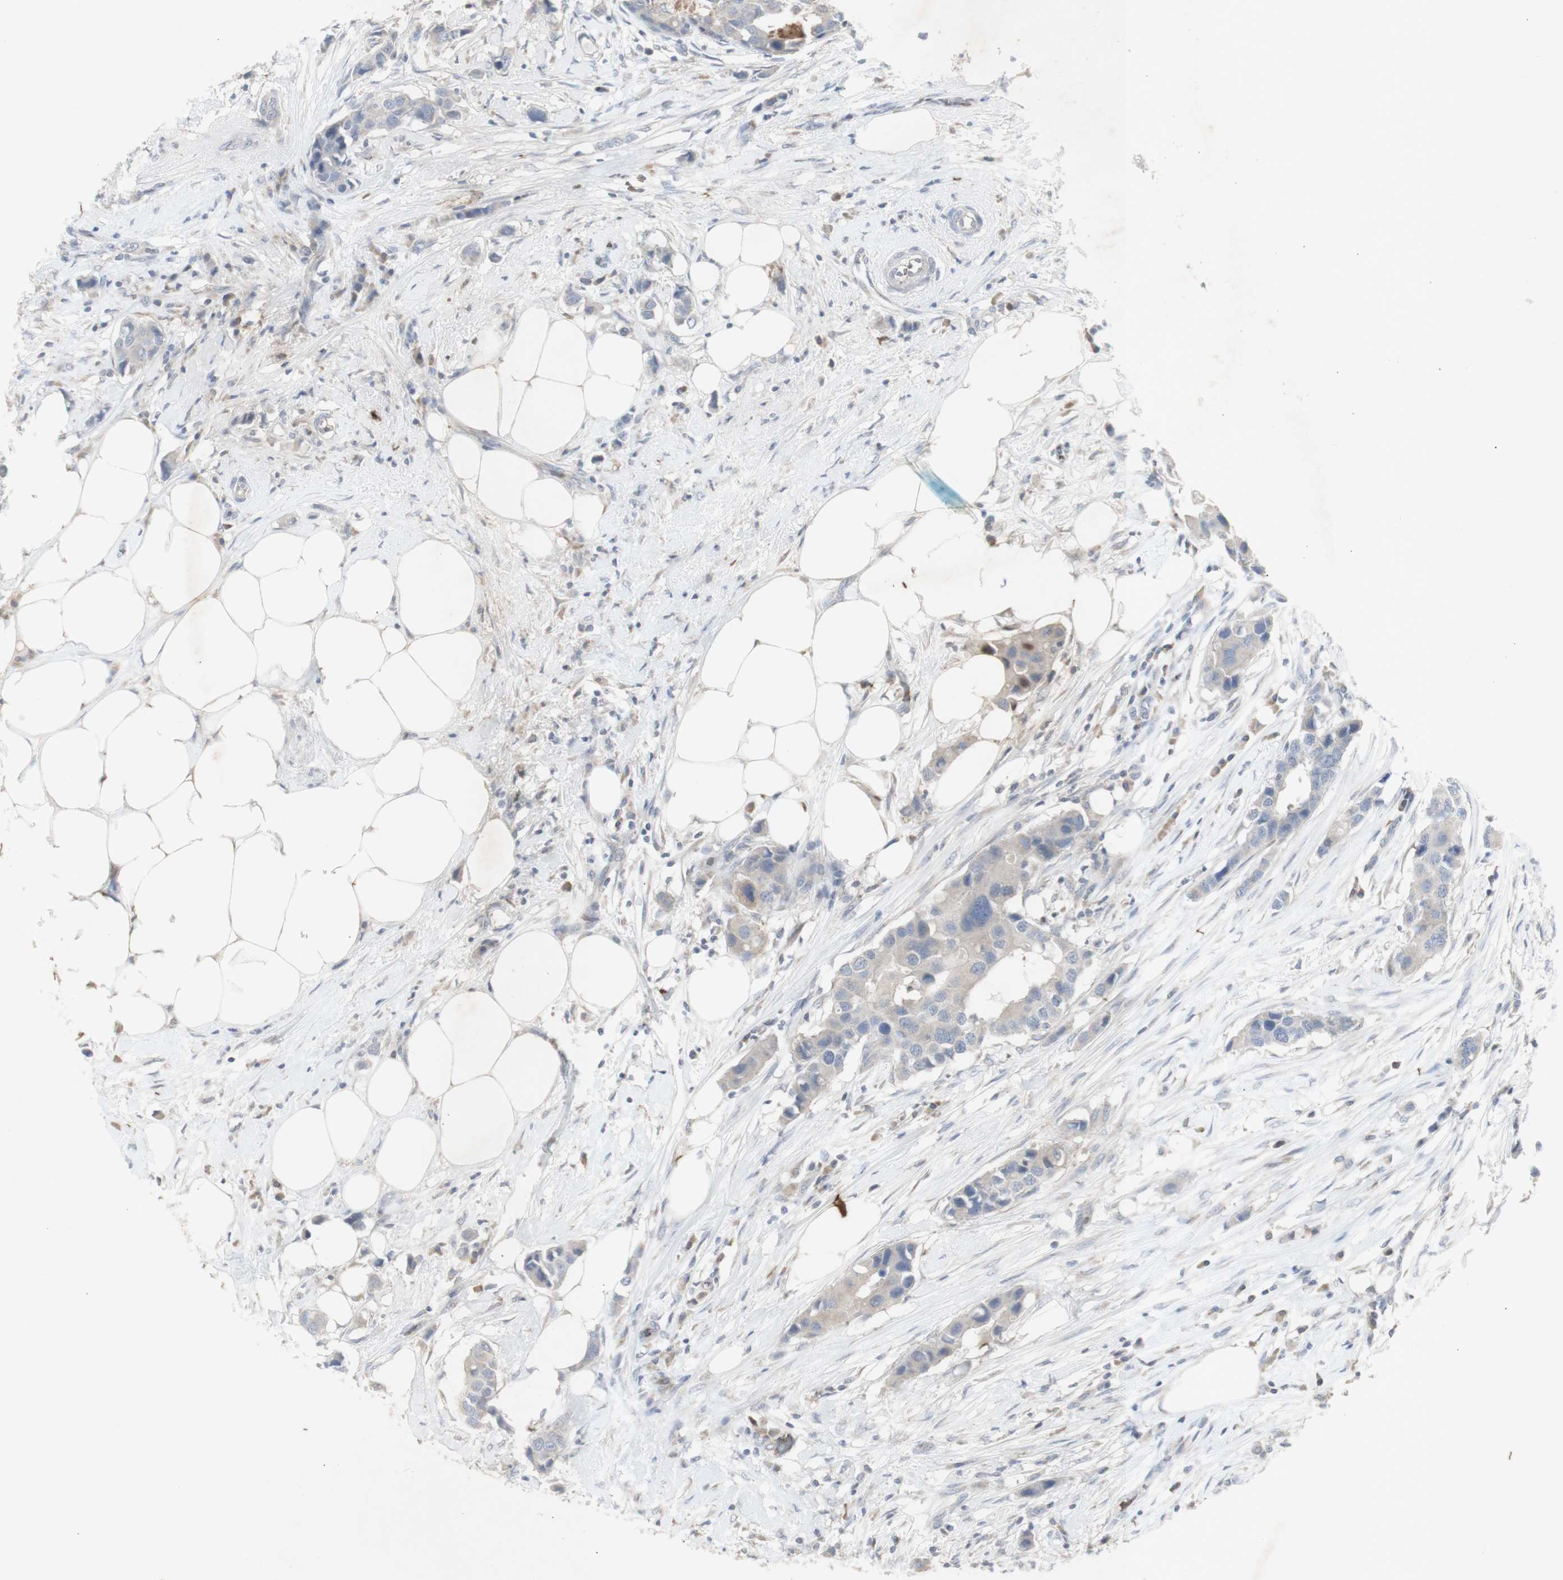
{"staining": {"intensity": "weak", "quantity": ">75%", "location": "cytoplasmic/membranous"}, "tissue": "breast cancer", "cell_type": "Tumor cells", "image_type": "cancer", "snomed": [{"axis": "morphology", "description": "Normal tissue, NOS"}, {"axis": "morphology", "description": "Duct carcinoma"}, {"axis": "topography", "description": "Breast"}], "caption": "This is an image of IHC staining of breast cancer (infiltrating ductal carcinoma), which shows weak staining in the cytoplasmic/membranous of tumor cells.", "gene": "INS", "patient": {"sex": "female", "age": 50}}